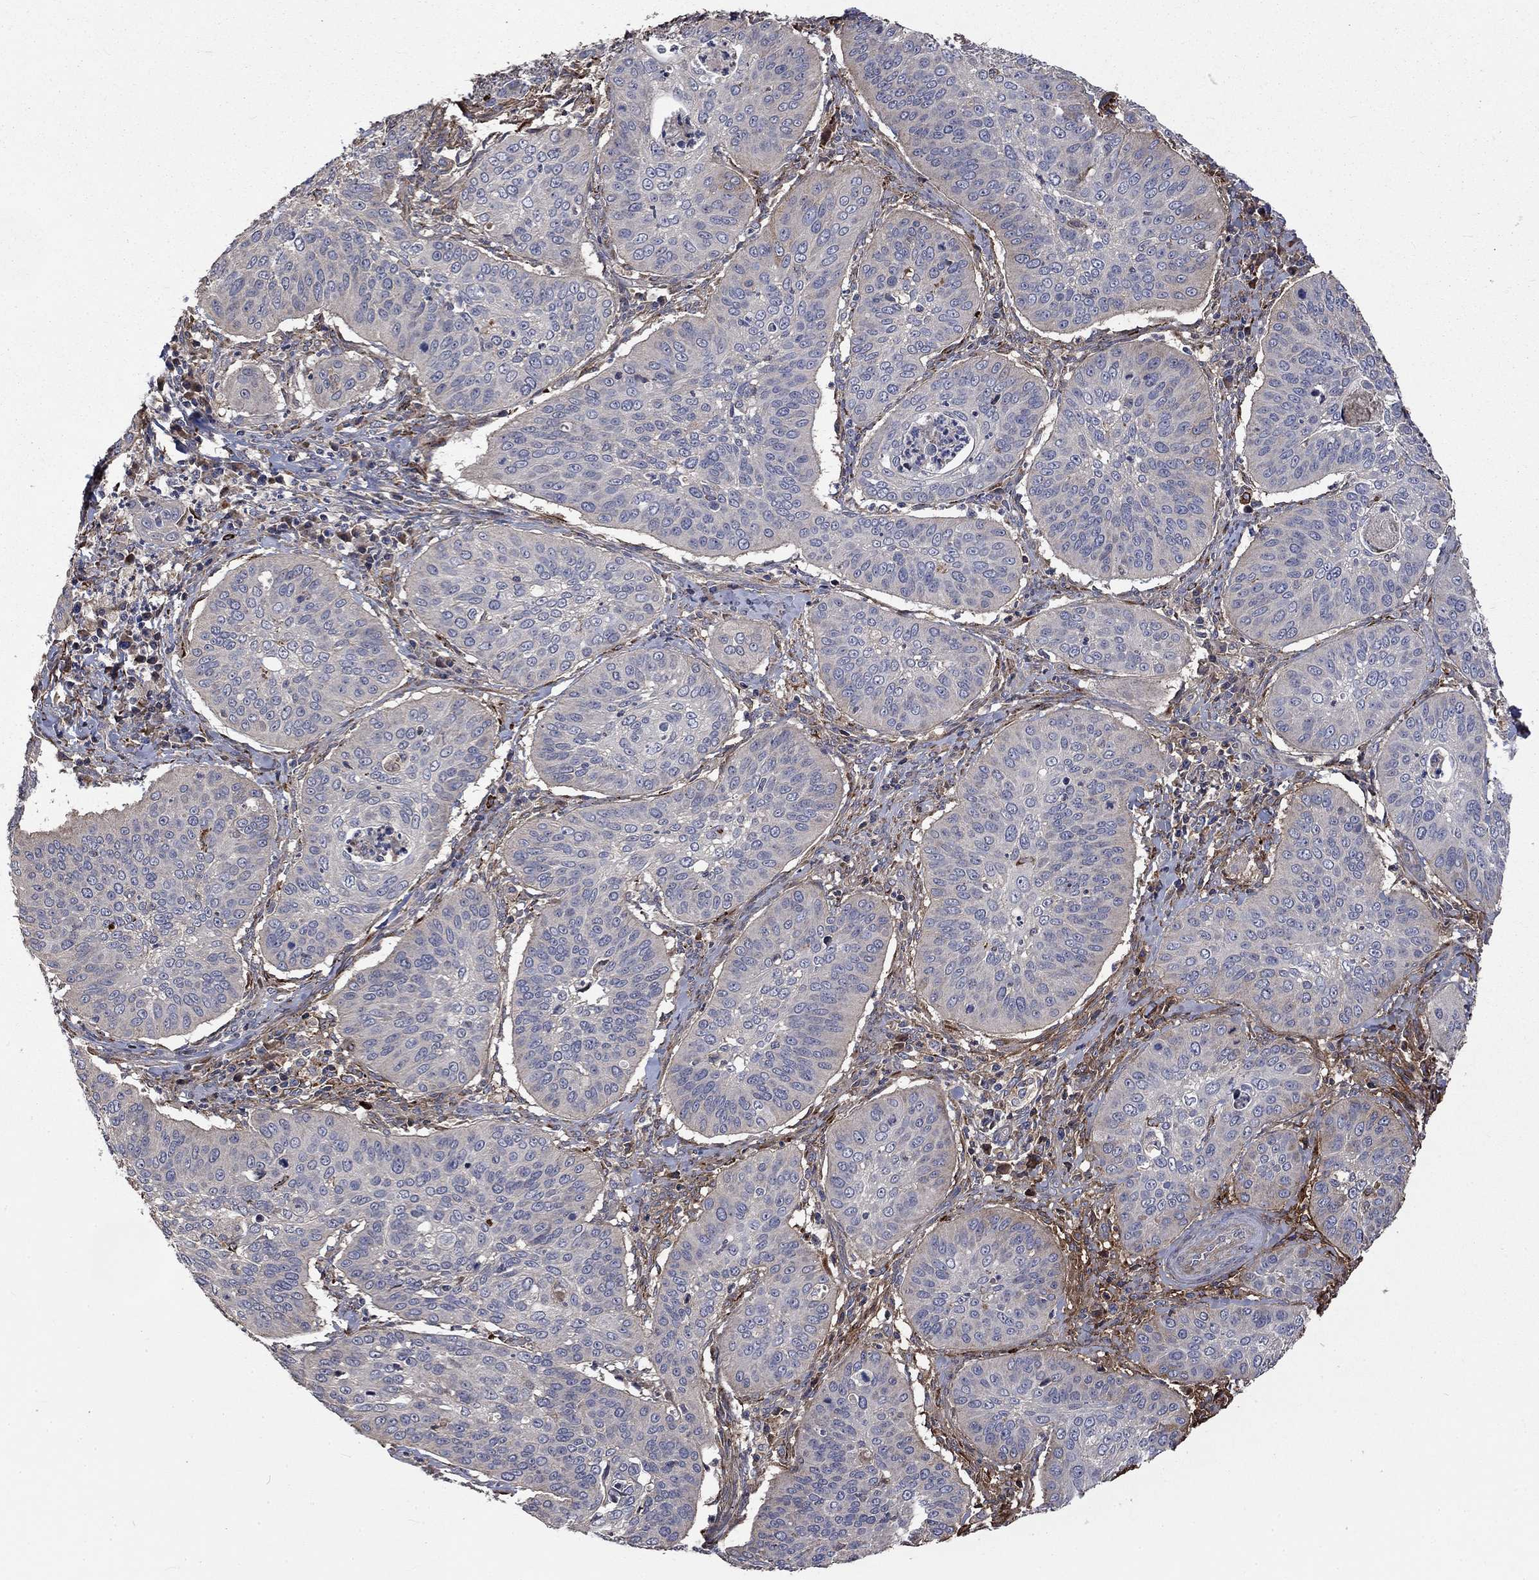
{"staining": {"intensity": "negative", "quantity": "none", "location": "none"}, "tissue": "cervical cancer", "cell_type": "Tumor cells", "image_type": "cancer", "snomed": [{"axis": "morphology", "description": "Normal tissue, NOS"}, {"axis": "morphology", "description": "Squamous cell carcinoma, NOS"}, {"axis": "topography", "description": "Cervix"}], "caption": "Tumor cells are negative for brown protein staining in cervical cancer (squamous cell carcinoma).", "gene": "VCAN", "patient": {"sex": "female", "age": 39}}